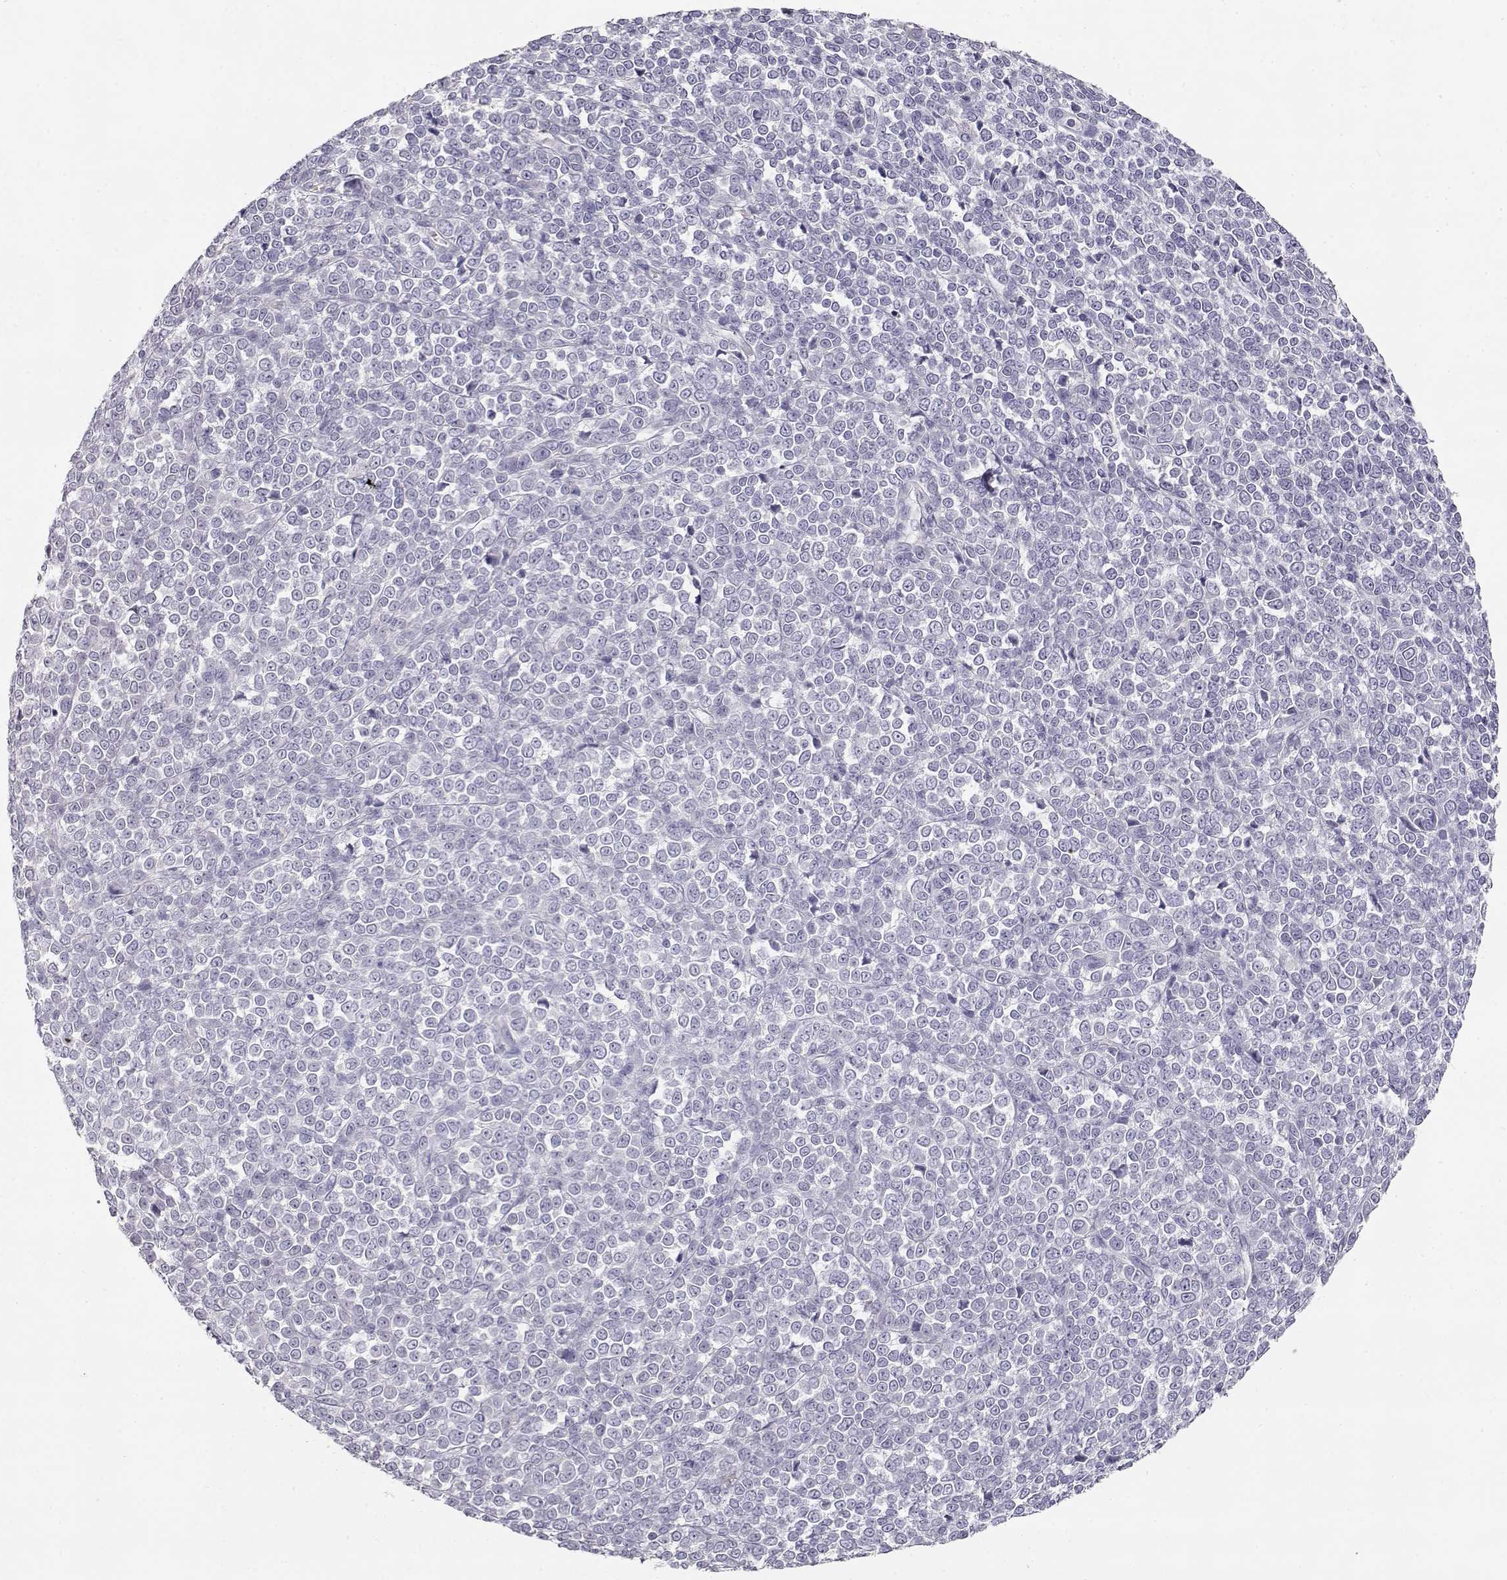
{"staining": {"intensity": "negative", "quantity": "none", "location": "none"}, "tissue": "melanoma", "cell_type": "Tumor cells", "image_type": "cancer", "snomed": [{"axis": "morphology", "description": "Malignant melanoma, NOS"}, {"axis": "topography", "description": "Skin"}], "caption": "Immunohistochemical staining of melanoma shows no significant staining in tumor cells.", "gene": "SLCO6A1", "patient": {"sex": "female", "age": 95}}